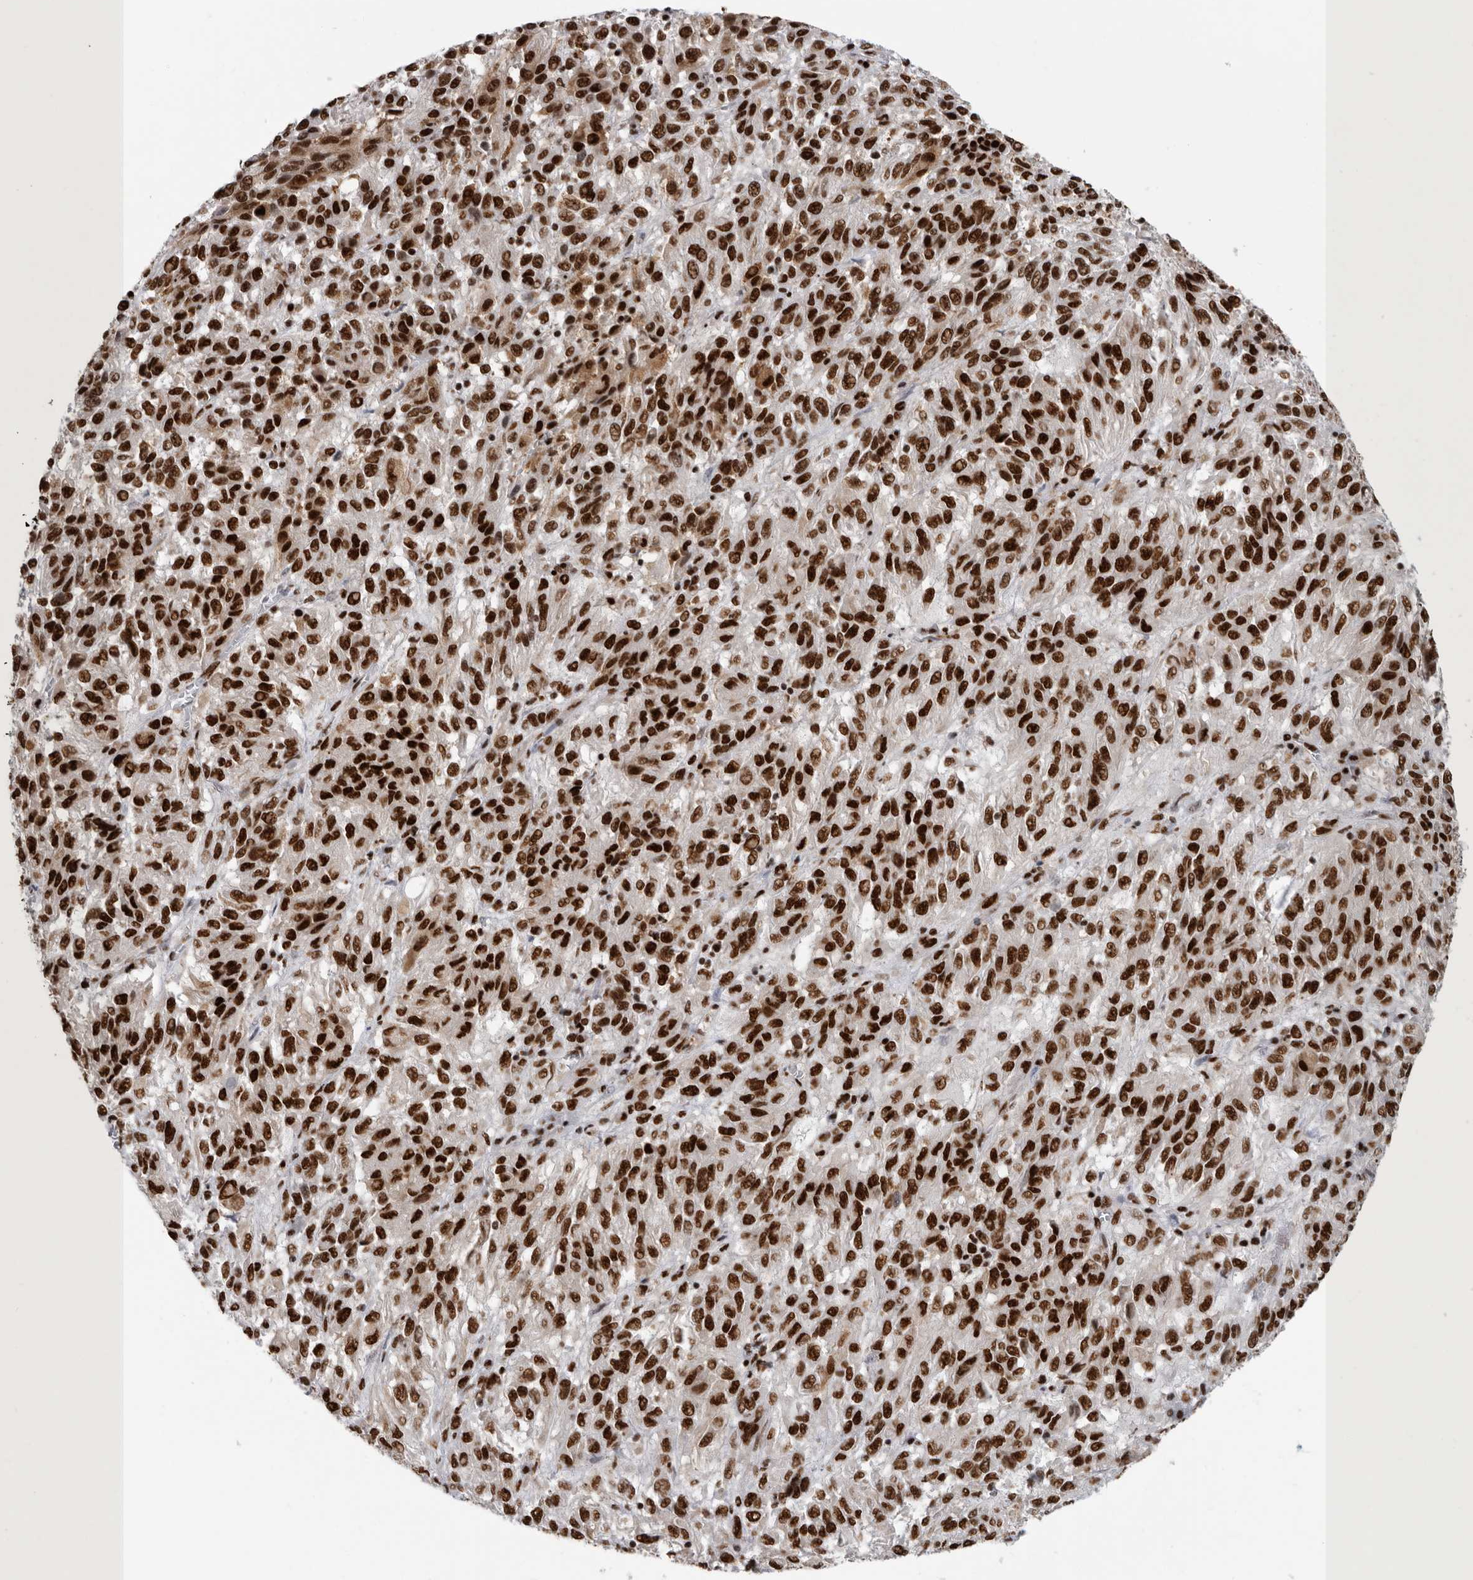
{"staining": {"intensity": "strong", "quantity": ">75%", "location": "nuclear"}, "tissue": "melanoma", "cell_type": "Tumor cells", "image_type": "cancer", "snomed": [{"axis": "morphology", "description": "Malignant melanoma, Metastatic site"}, {"axis": "topography", "description": "Lung"}], "caption": "A photomicrograph showing strong nuclear positivity in about >75% of tumor cells in malignant melanoma (metastatic site), as visualized by brown immunohistochemical staining.", "gene": "BCLAF1", "patient": {"sex": "male", "age": 64}}